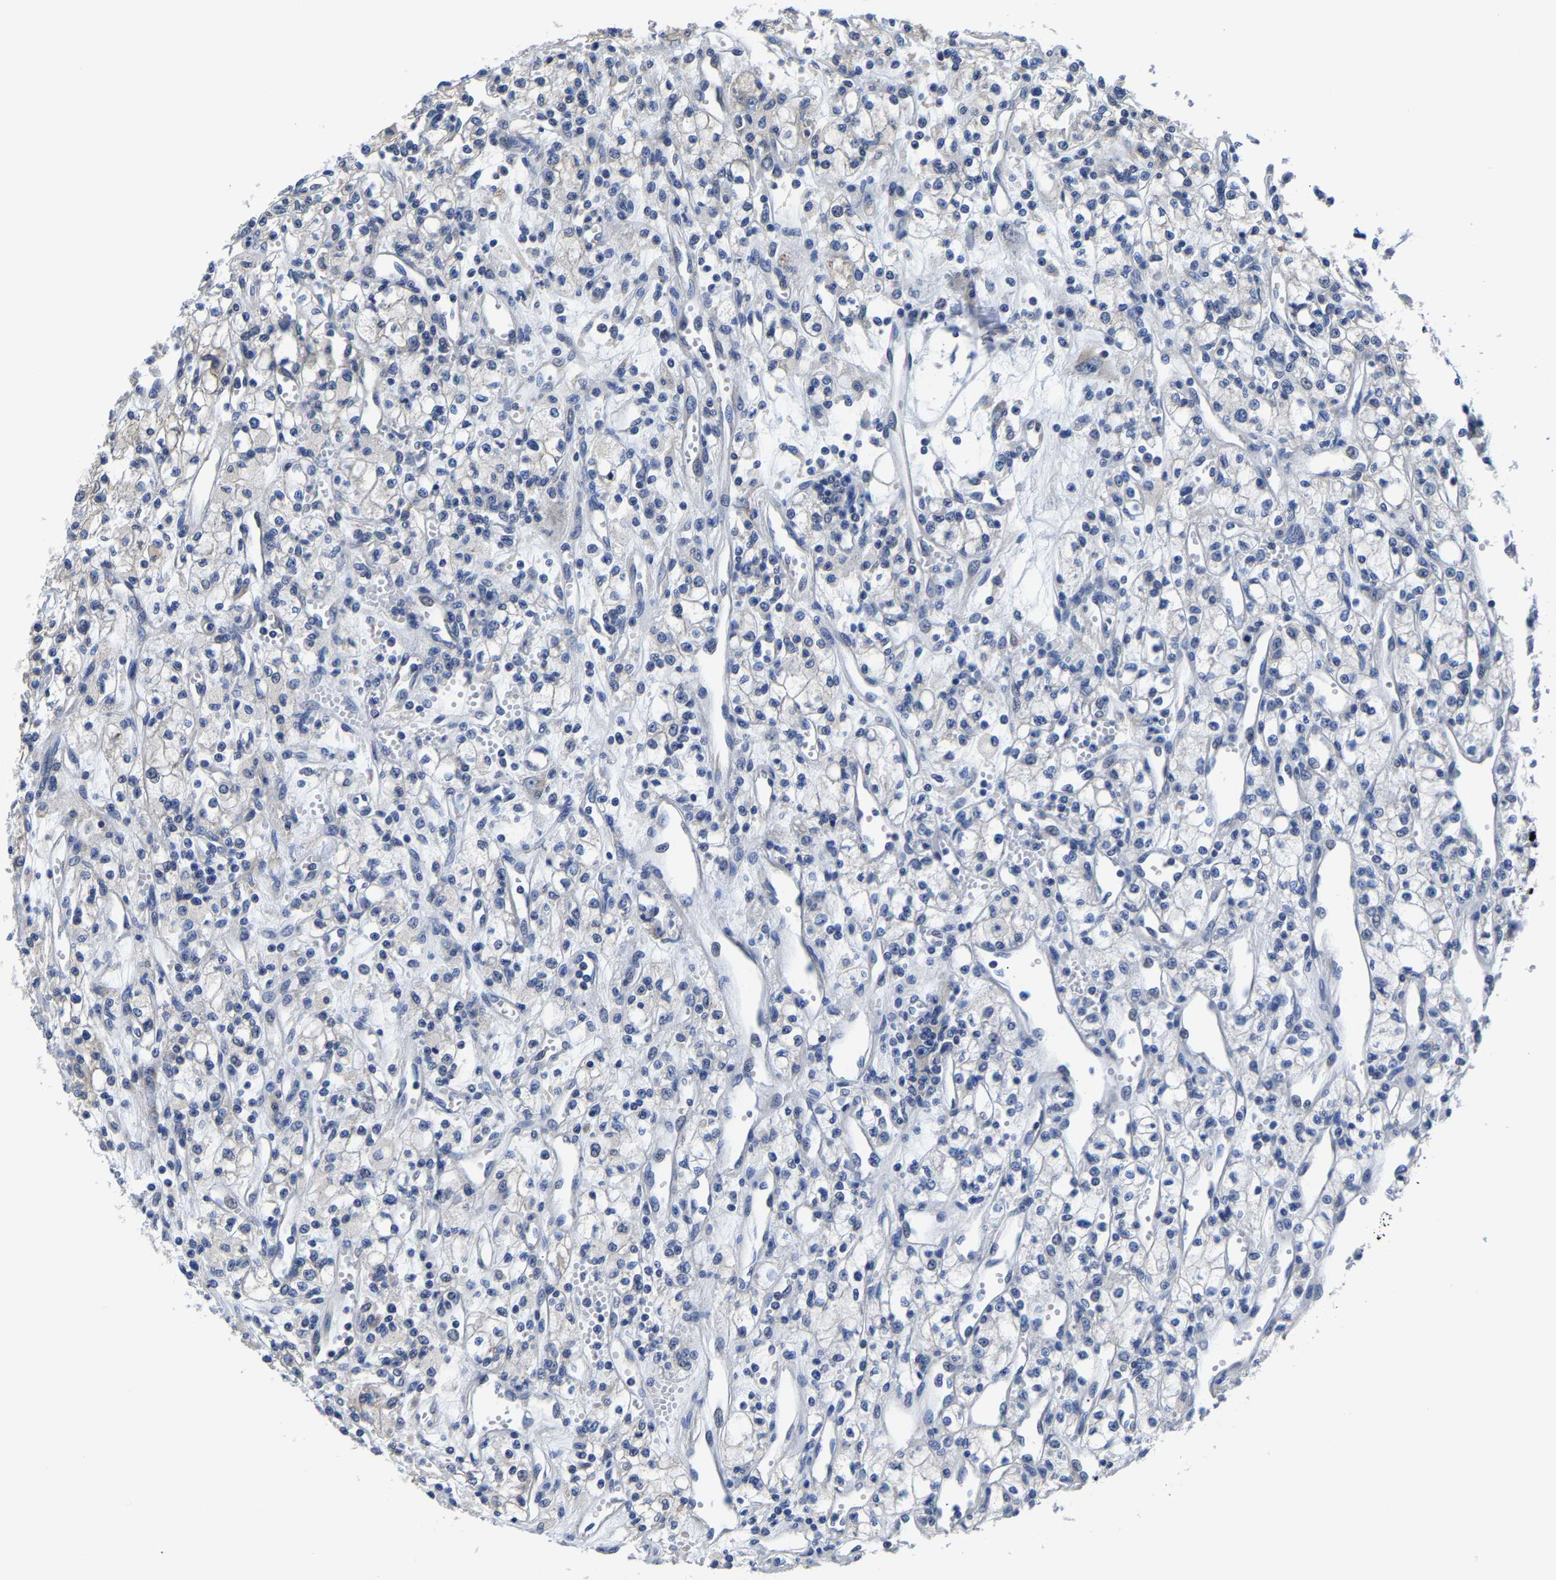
{"staining": {"intensity": "negative", "quantity": "none", "location": "none"}, "tissue": "renal cancer", "cell_type": "Tumor cells", "image_type": "cancer", "snomed": [{"axis": "morphology", "description": "Adenocarcinoma, NOS"}, {"axis": "topography", "description": "Kidney"}], "caption": "IHC micrograph of human renal cancer (adenocarcinoma) stained for a protein (brown), which exhibits no expression in tumor cells.", "gene": "SRPK2", "patient": {"sex": "male", "age": 59}}